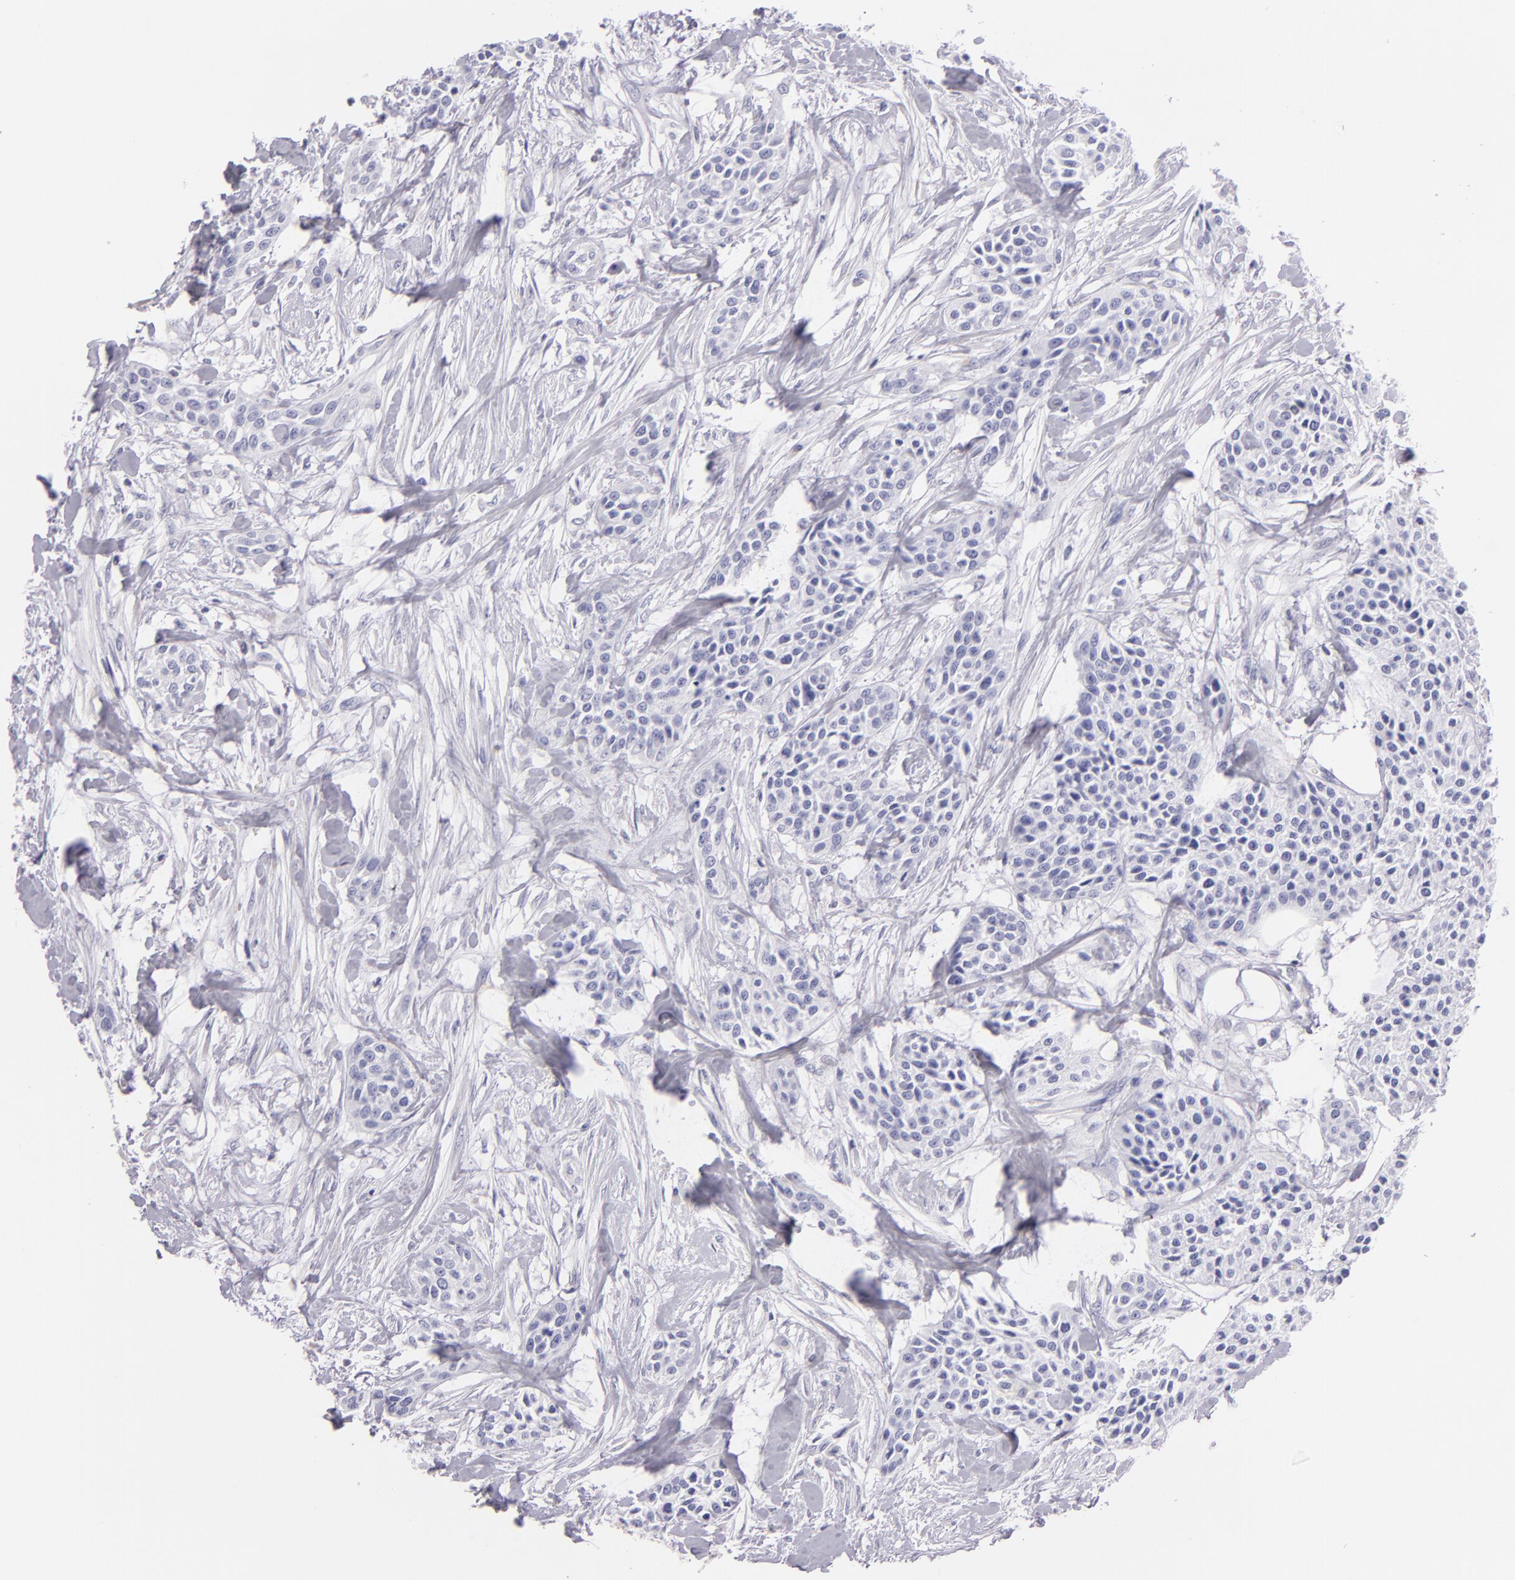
{"staining": {"intensity": "negative", "quantity": "none", "location": "none"}, "tissue": "urothelial cancer", "cell_type": "Tumor cells", "image_type": "cancer", "snomed": [{"axis": "morphology", "description": "Urothelial carcinoma, High grade"}, {"axis": "topography", "description": "Urinary bladder"}], "caption": "This is an immunohistochemistry (IHC) image of urothelial carcinoma (high-grade). There is no positivity in tumor cells.", "gene": "MUC5AC", "patient": {"sex": "male", "age": 56}}